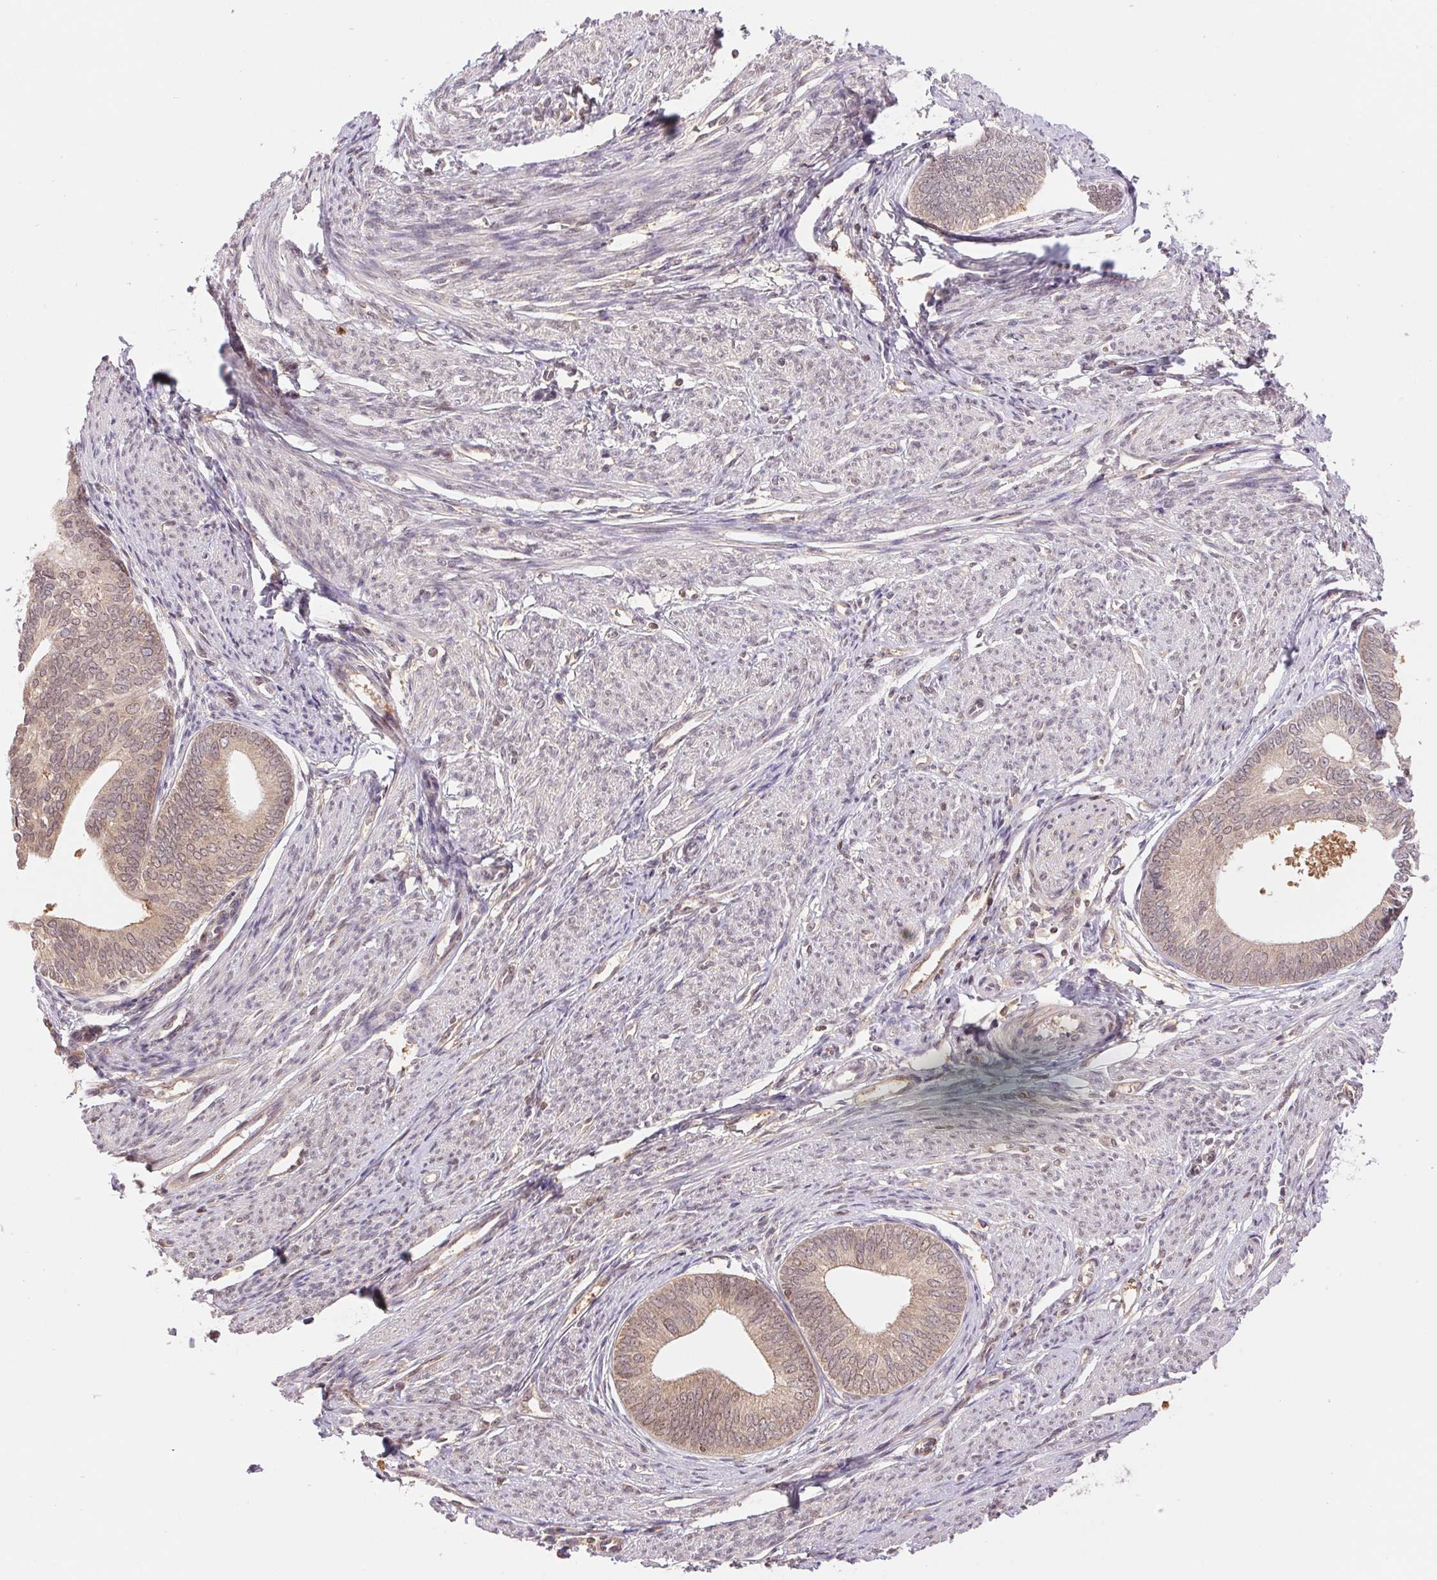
{"staining": {"intensity": "weak", "quantity": ">75%", "location": "cytoplasmic/membranous,nuclear"}, "tissue": "endometrial cancer", "cell_type": "Tumor cells", "image_type": "cancer", "snomed": [{"axis": "morphology", "description": "Adenocarcinoma, NOS"}, {"axis": "topography", "description": "Endometrium"}], "caption": "Protein staining demonstrates weak cytoplasmic/membranous and nuclear staining in about >75% of tumor cells in endometrial adenocarcinoma.", "gene": "CDC123", "patient": {"sex": "female", "age": 75}}